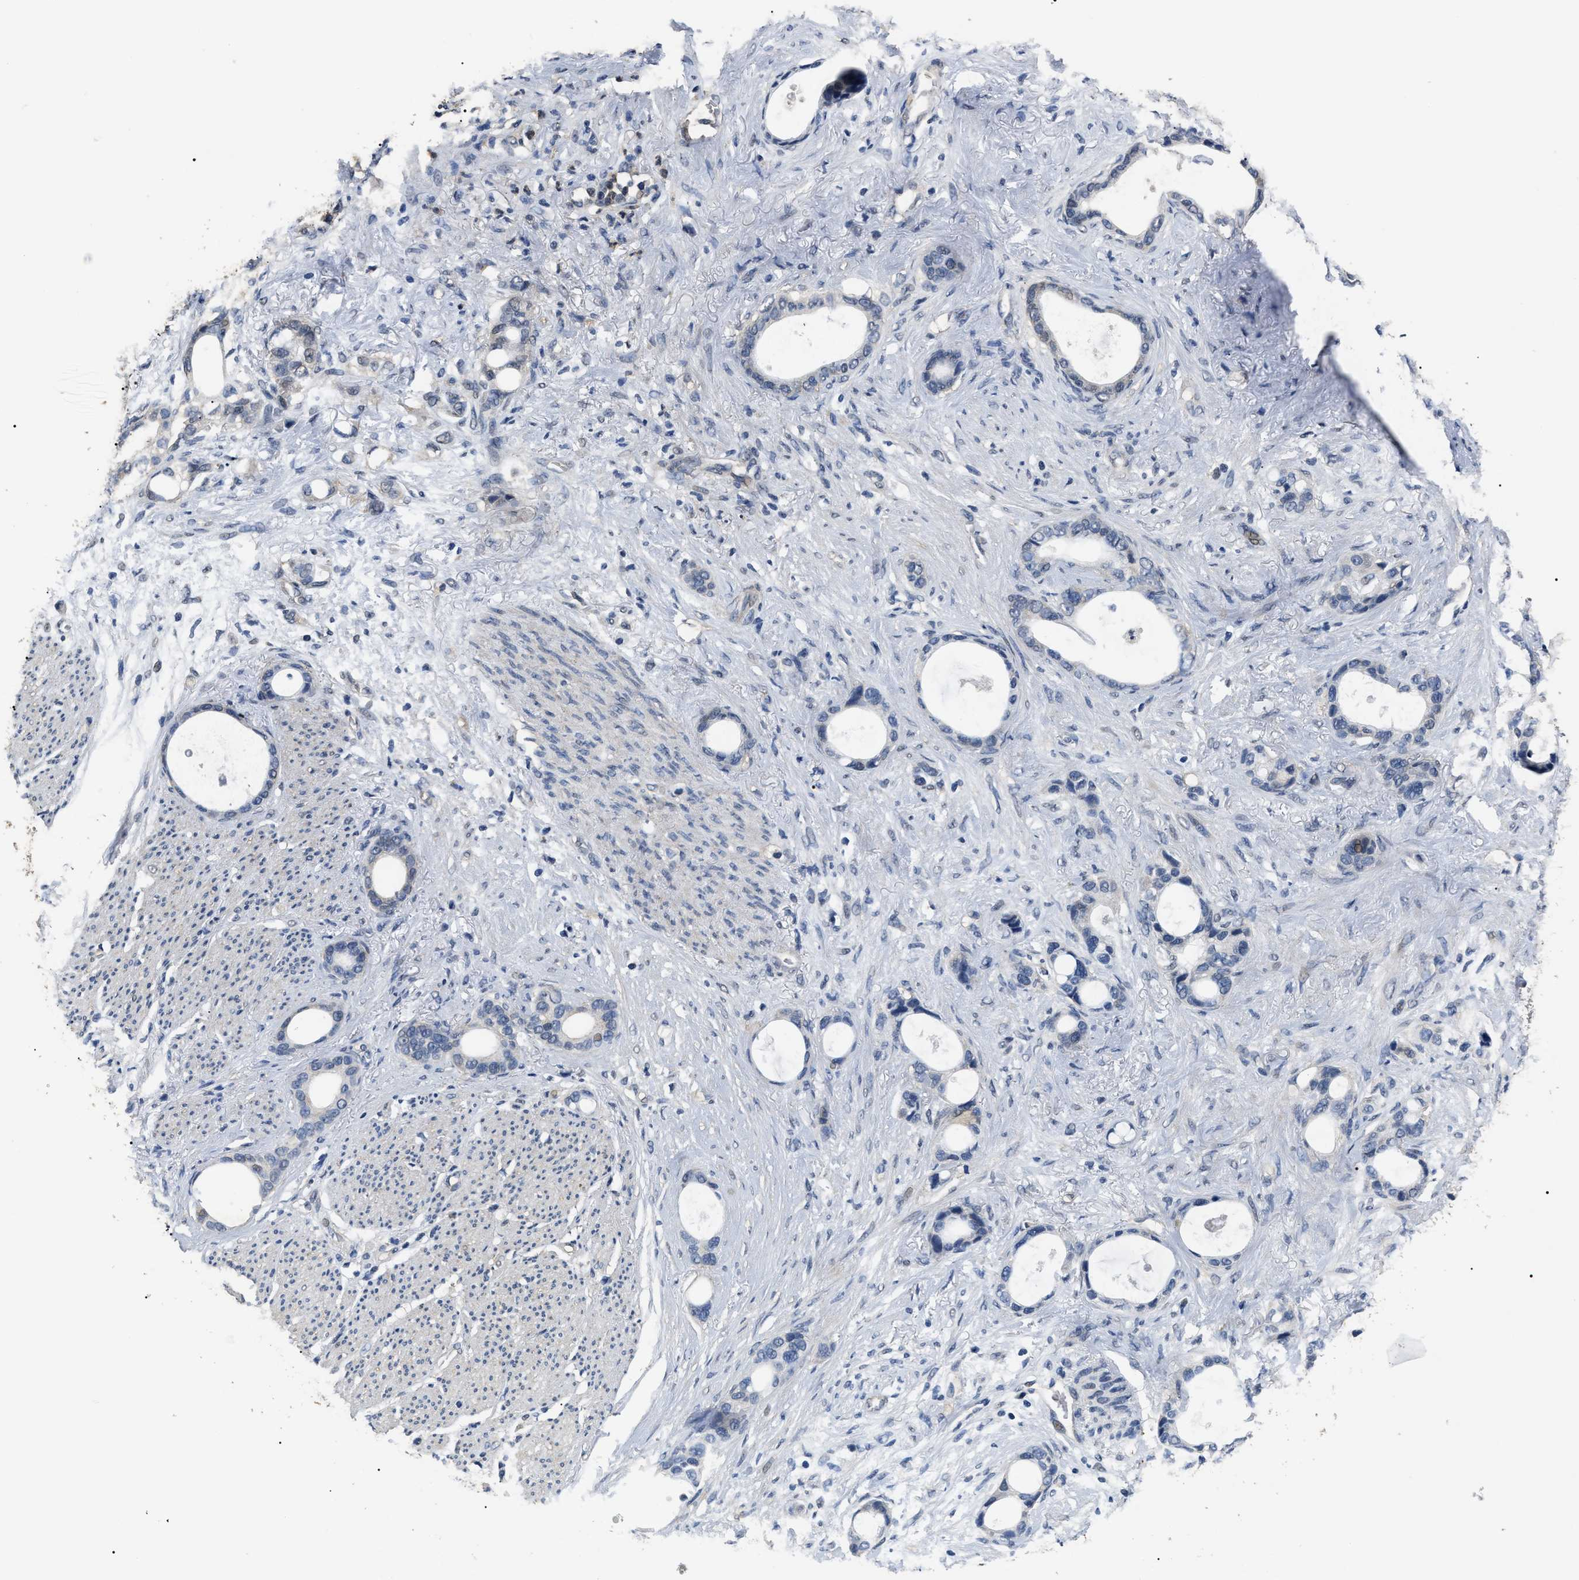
{"staining": {"intensity": "negative", "quantity": "none", "location": "none"}, "tissue": "stomach cancer", "cell_type": "Tumor cells", "image_type": "cancer", "snomed": [{"axis": "morphology", "description": "Adenocarcinoma, NOS"}, {"axis": "topography", "description": "Stomach"}], "caption": "Immunohistochemical staining of human stomach cancer demonstrates no significant staining in tumor cells. (Stains: DAB immunohistochemistry with hematoxylin counter stain, Microscopy: brightfield microscopy at high magnification).", "gene": "PSMD8", "patient": {"sex": "female", "age": 75}}